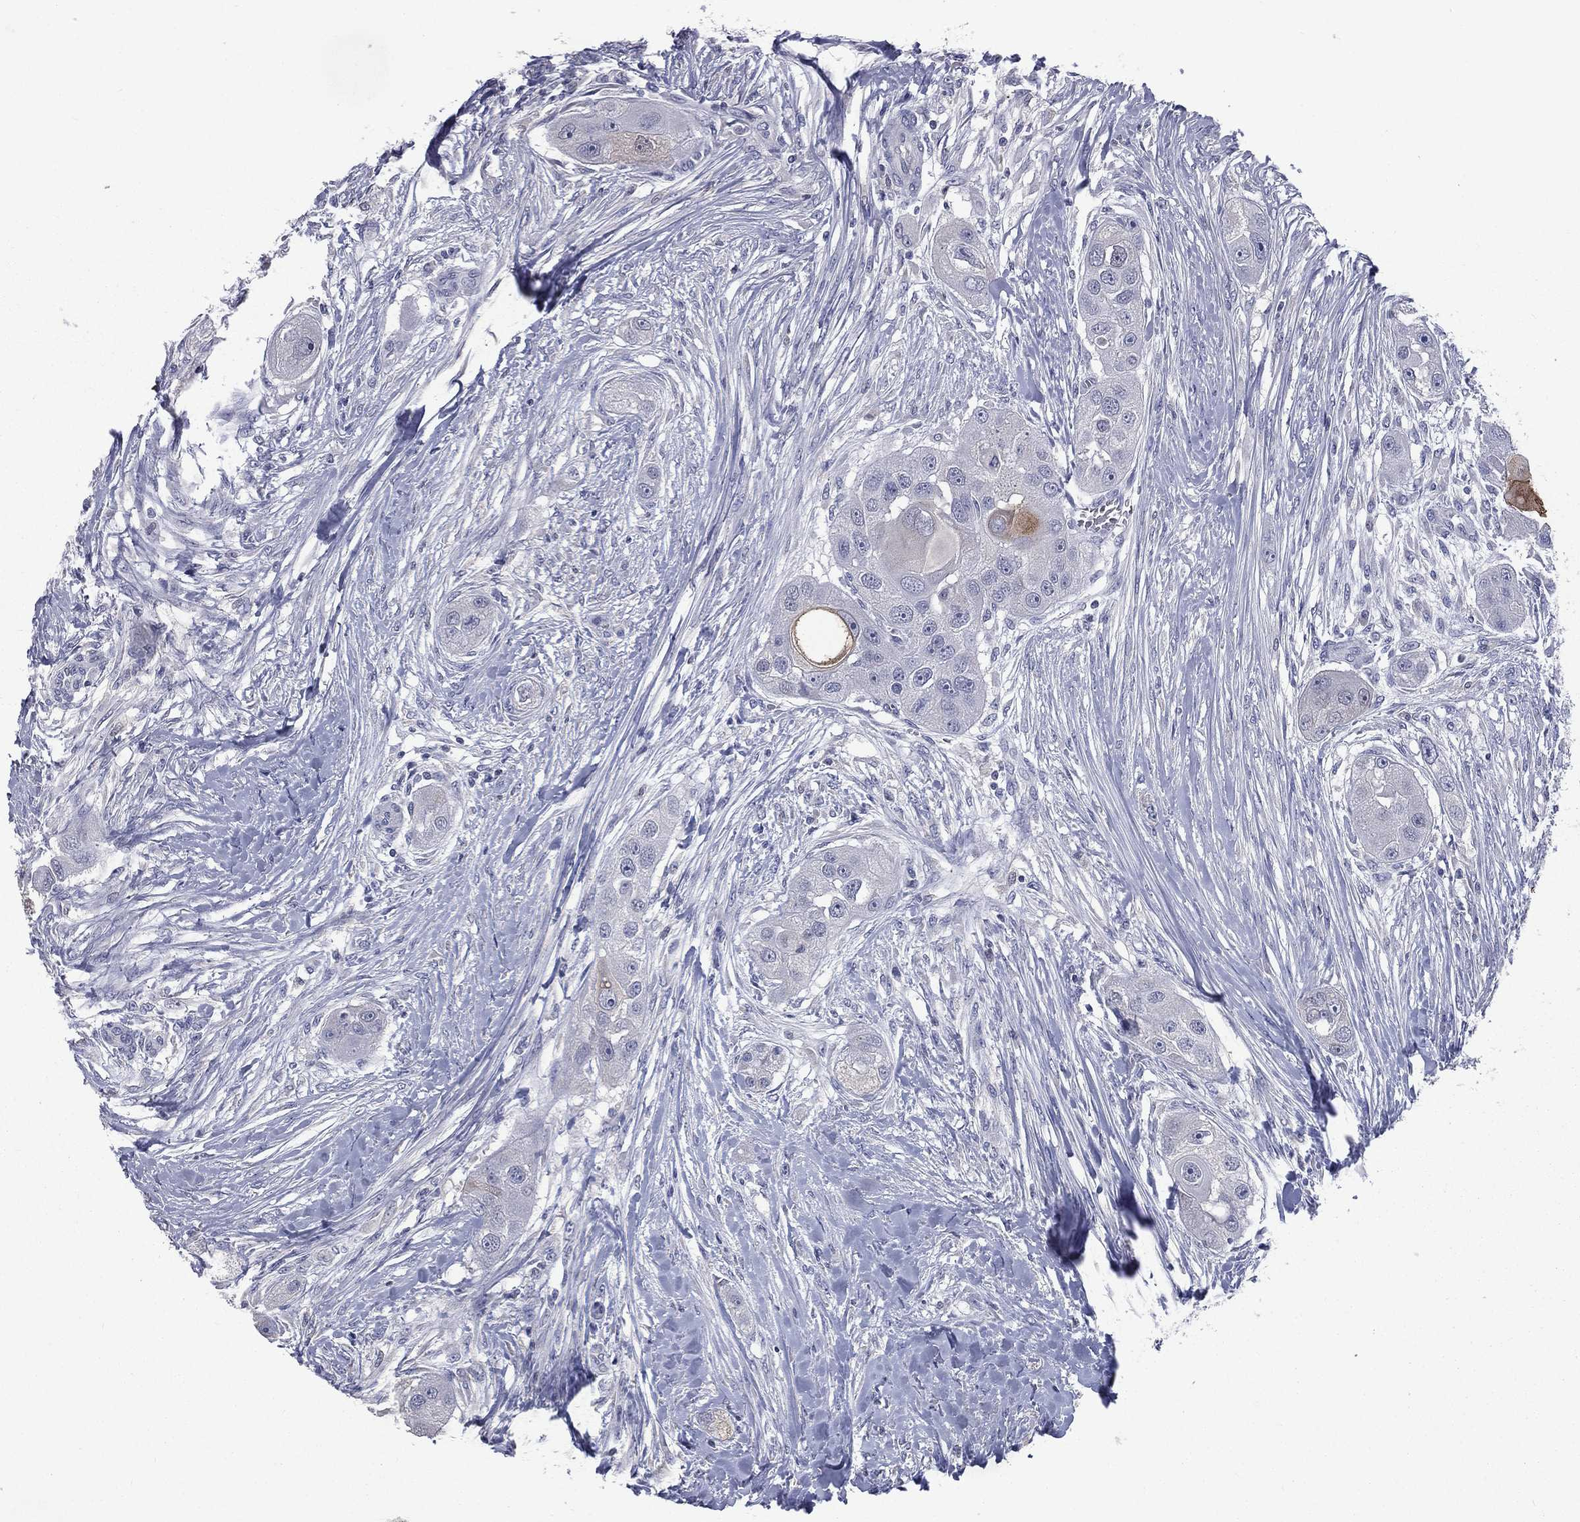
{"staining": {"intensity": "strong", "quantity": "<25%", "location": "cytoplasmic/membranous"}, "tissue": "head and neck cancer", "cell_type": "Tumor cells", "image_type": "cancer", "snomed": [{"axis": "morphology", "description": "Normal tissue, NOS"}, {"axis": "morphology", "description": "Squamous cell carcinoma, NOS"}, {"axis": "topography", "description": "Skeletal muscle"}, {"axis": "topography", "description": "Head-Neck"}], "caption": "Brown immunohistochemical staining in head and neck squamous cell carcinoma exhibits strong cytoplasmic/membranous positivity in approximately <25% of tumor cells.", "gene": "DMKN", "patient": {"sex": "male", "age": 51}}